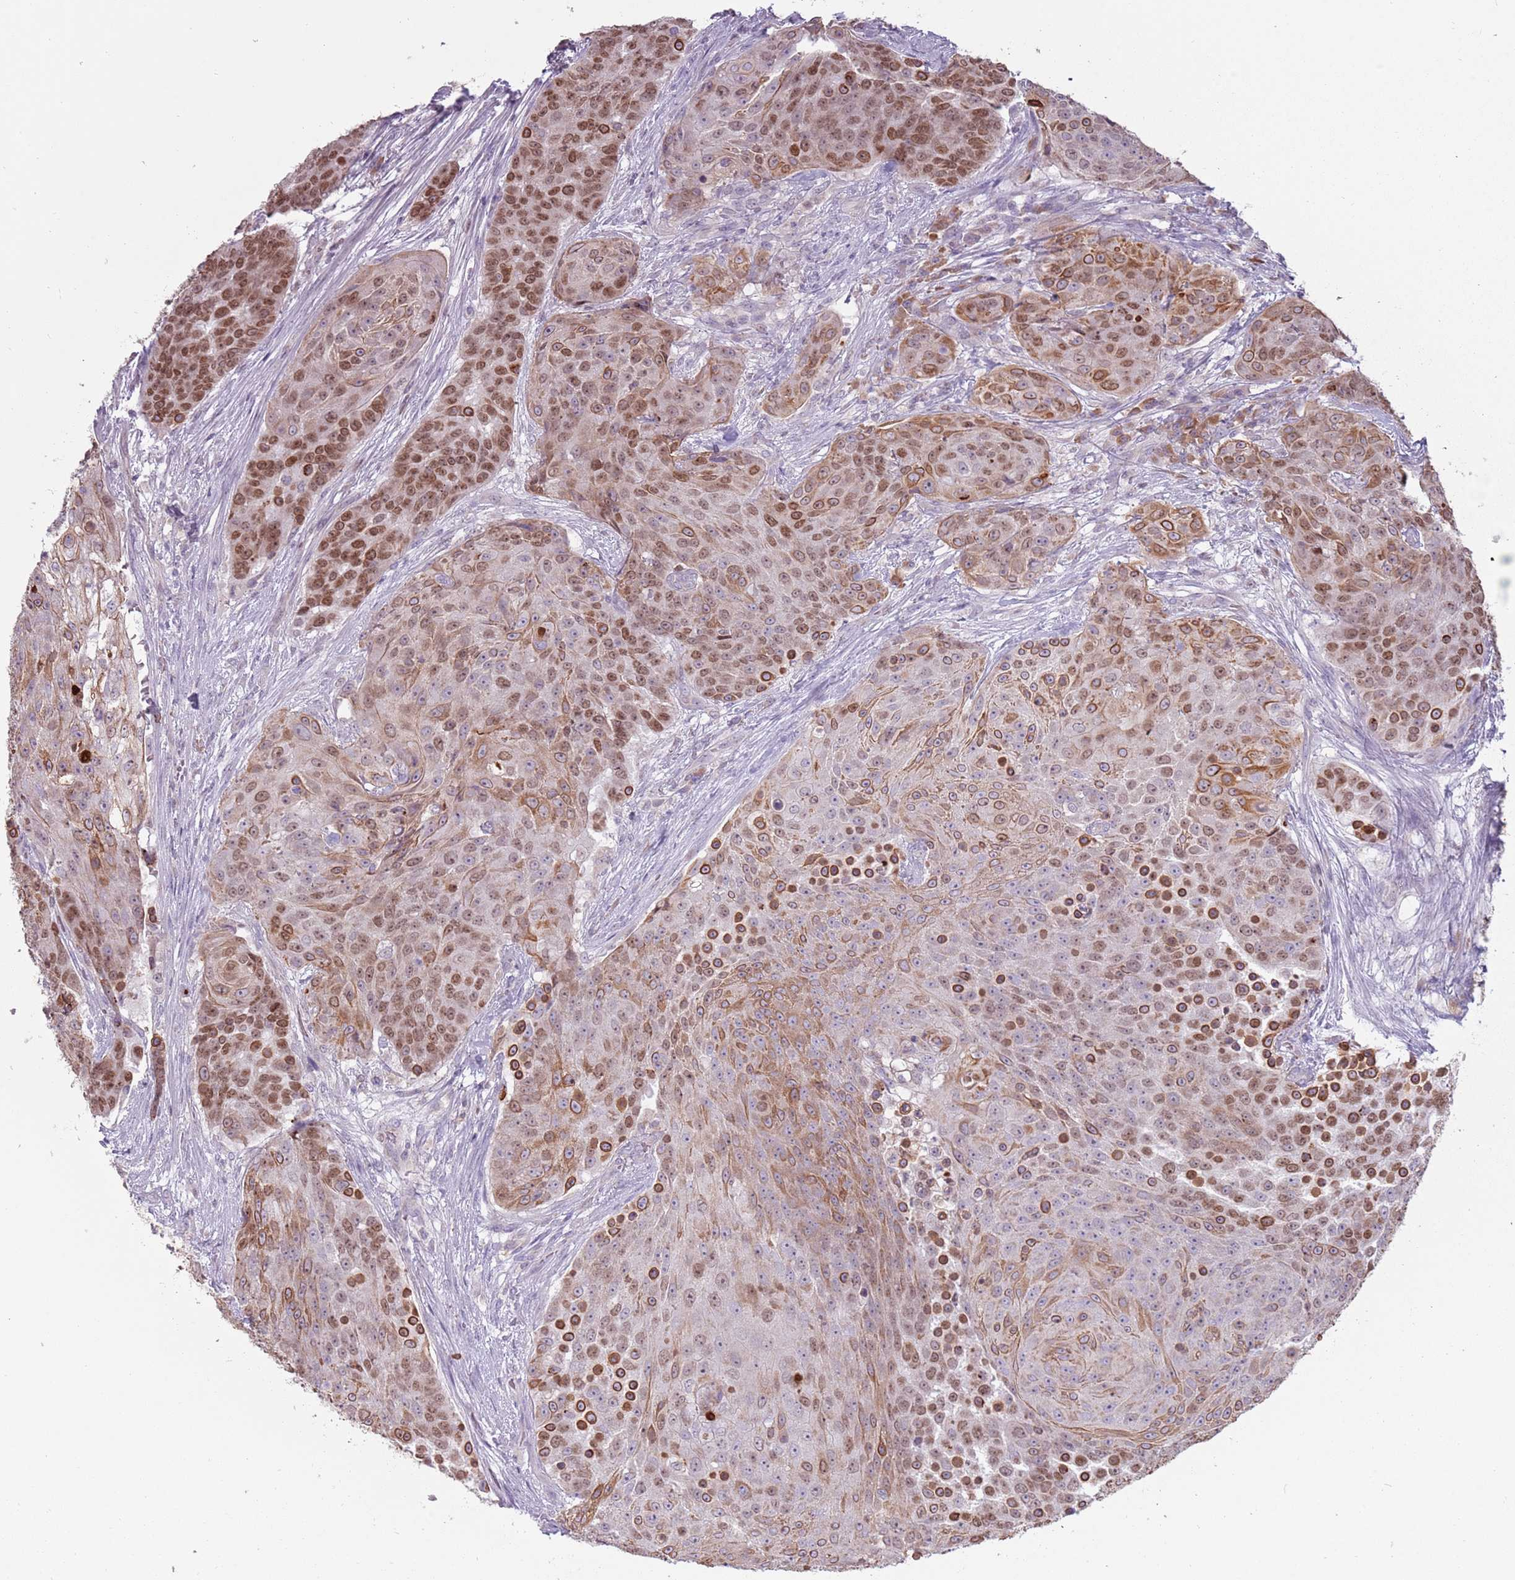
{"staining": {"intensity": "strong", "quantity": ">75%", "location": "cytoplasmic/membranous,nuclear"}, "tissue": "urothelial cancer", "cell_type": "Tumor cells", "image_type": "cancer", "snomed": [{"axis": "morphology", "description": "Urothelial carcinoma, High grade"}, {"axis": "topography", "description": "Urinary bladder"}], "caption": "Protein expression analysis of urothelial cancer exhibits strong cytoplasmic/membranous and nuclear staining in approximately >75% of tumor cells. (brown staining indicates protein expression, while blue staining denotes nuclei).", "gene": "SYS1", "patient": {"sex": "female", "age": 63}}